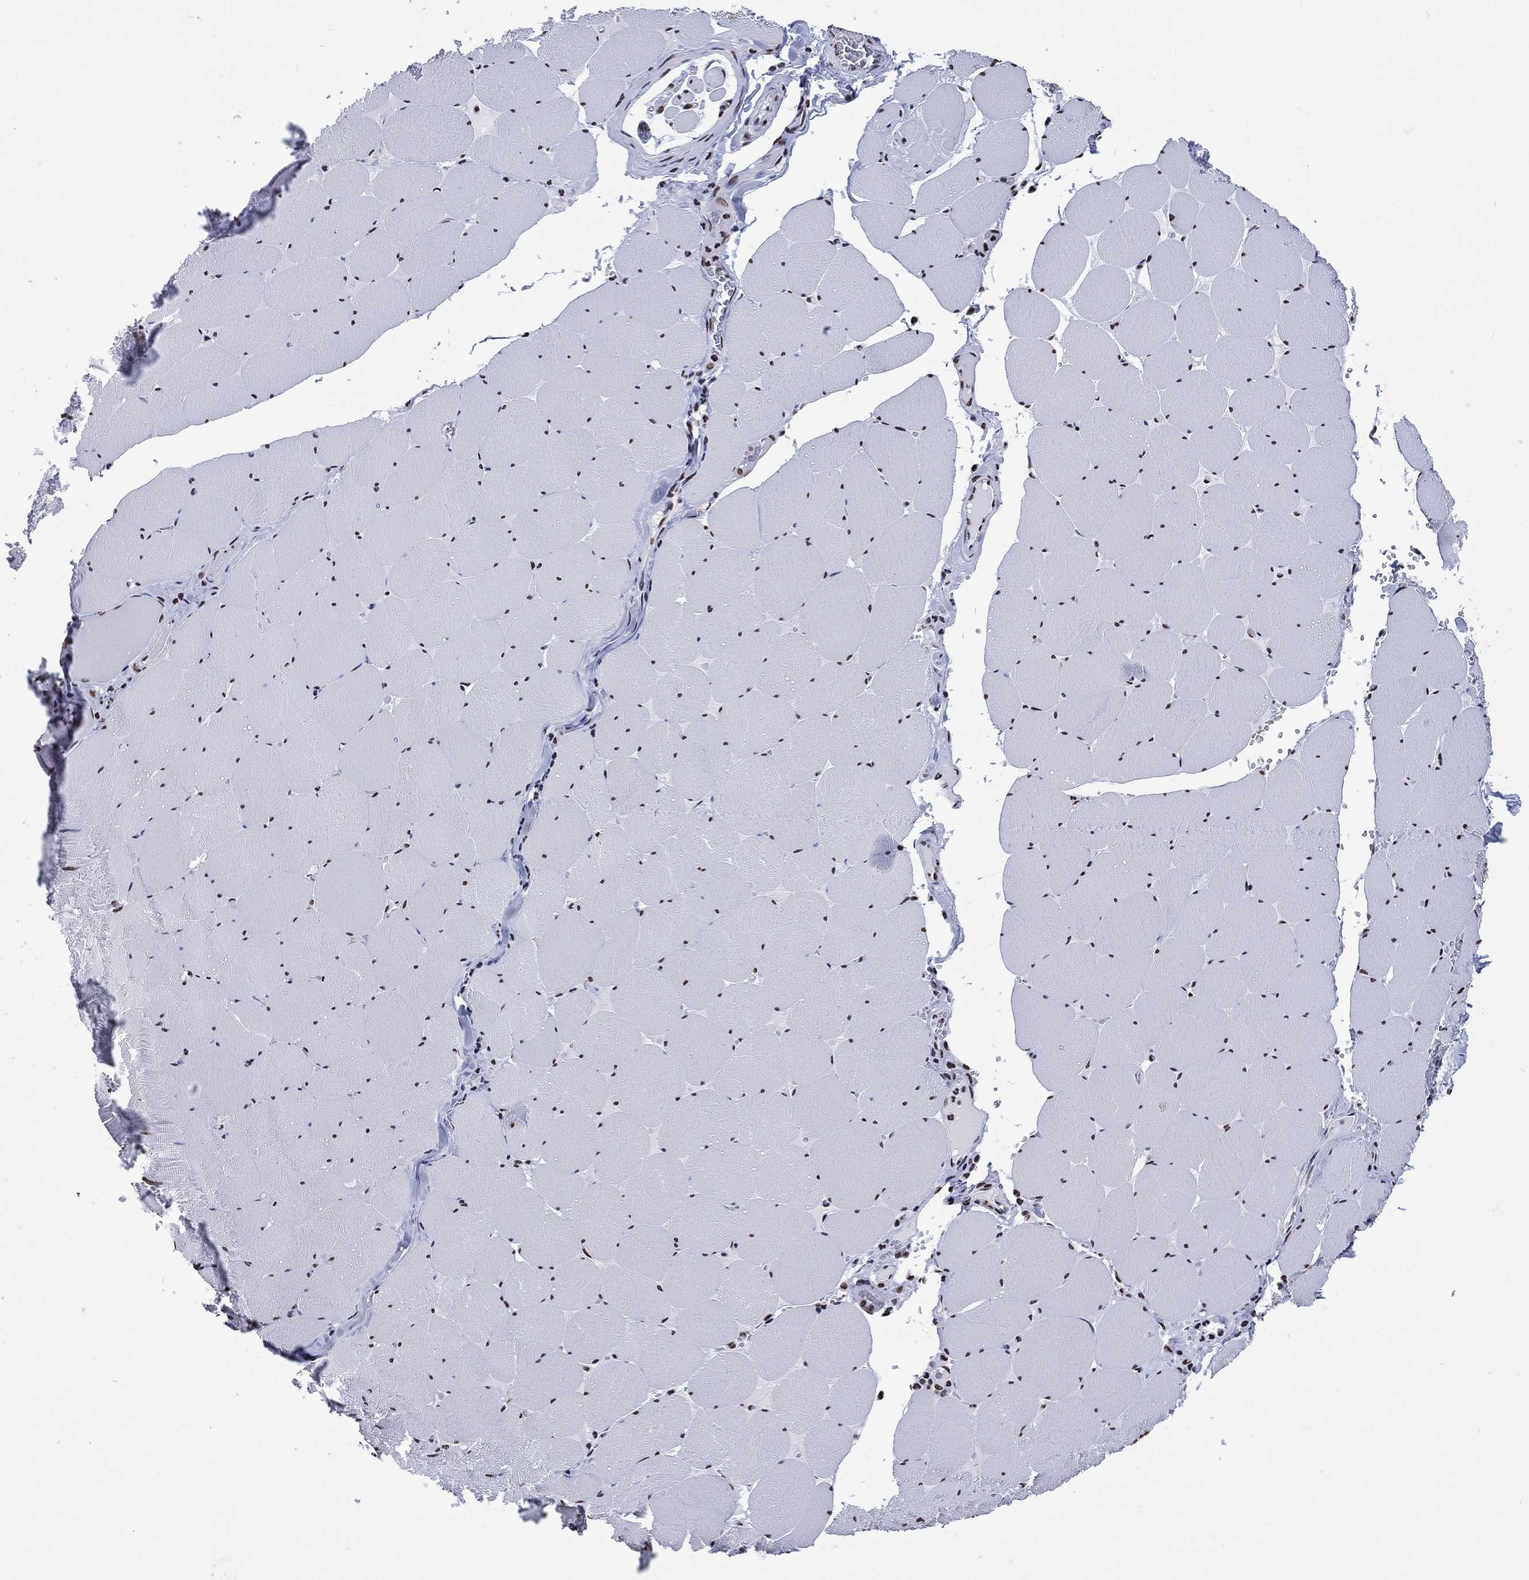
{"staining": {"intensity": "strong", "quantity": ">75%", "location": "nuclear"}, "tissue": "skeletal muscle", "cell_type": "Myocytes", "image_type": "normal", "snomed": [{"axis": "morphology", "description": "Normal tissue, NOS"}, {"axis": "morphology", "description": "Malignant melanoma, Metastatic site"}, {"axis": "topography", "description": "Skeletal muscle"}], "caption": "A high-resolution image shows immunohistochemistry staining of normal skeletal muscle, which exhibits strong nuclear staining in about >75% of myocytes.", "gene": "RETREG2", "patient": {"sex": "male", "age": 50}}